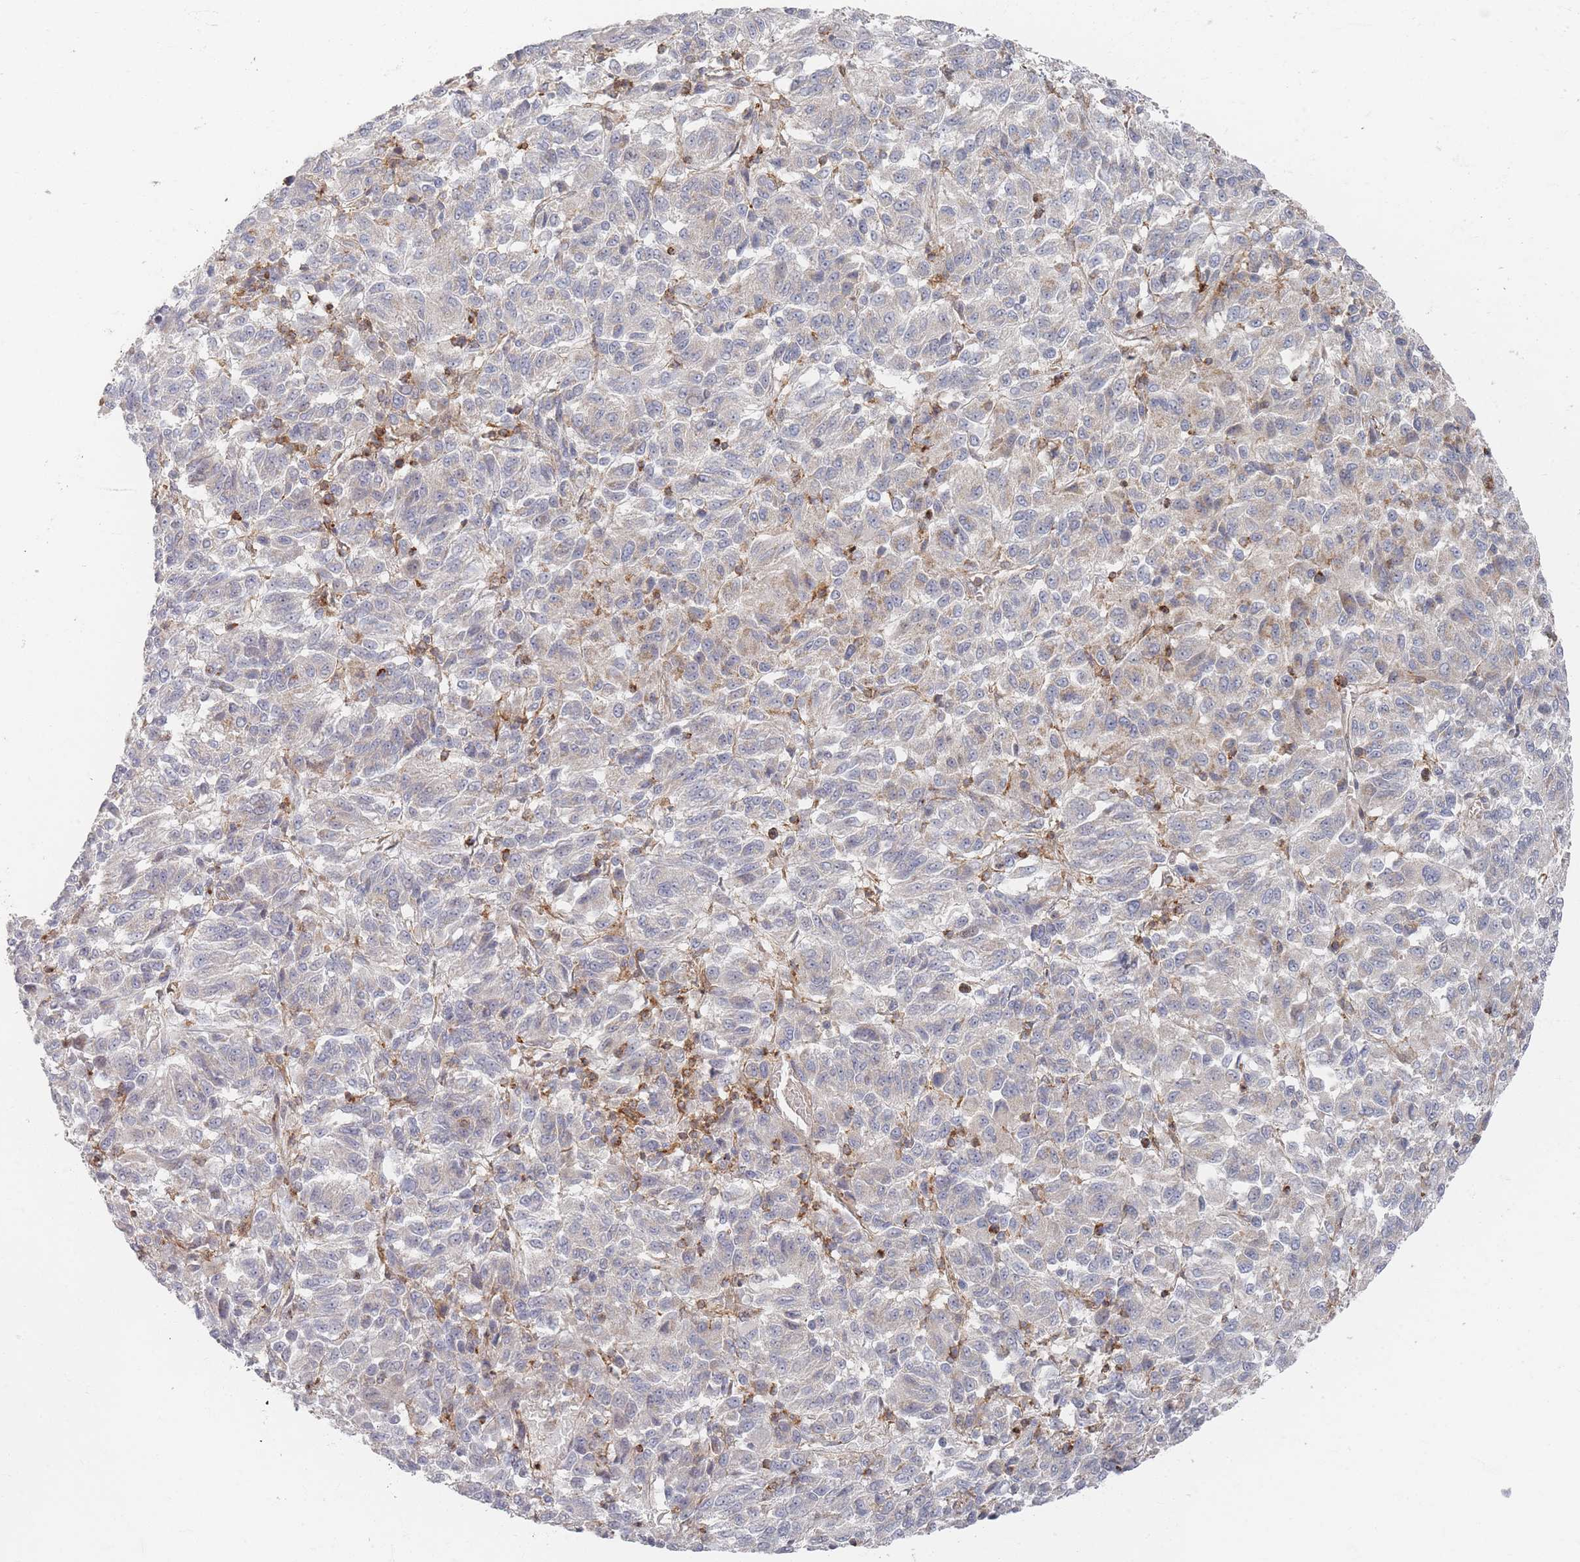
{"staining": {"intensity": "negative", "quantity": "none", "location": "none"}, "tissue": "melanoma", "cell_type": "Tumor cells", "image_type": "cancer", "snomed": [{"axis": "morphology", "description": "Malignant melanoma, Metastatic site"}, {"axis": "topography", "description": "Lung"}], "caption": "Immunohistochemical staining of melanoma demonstrates no significant staining in tumor cells. (DAB immunohistochemistry, high magnification).", "gene": "ZNF852", "patient": {"sex": "male", "age": 64}}